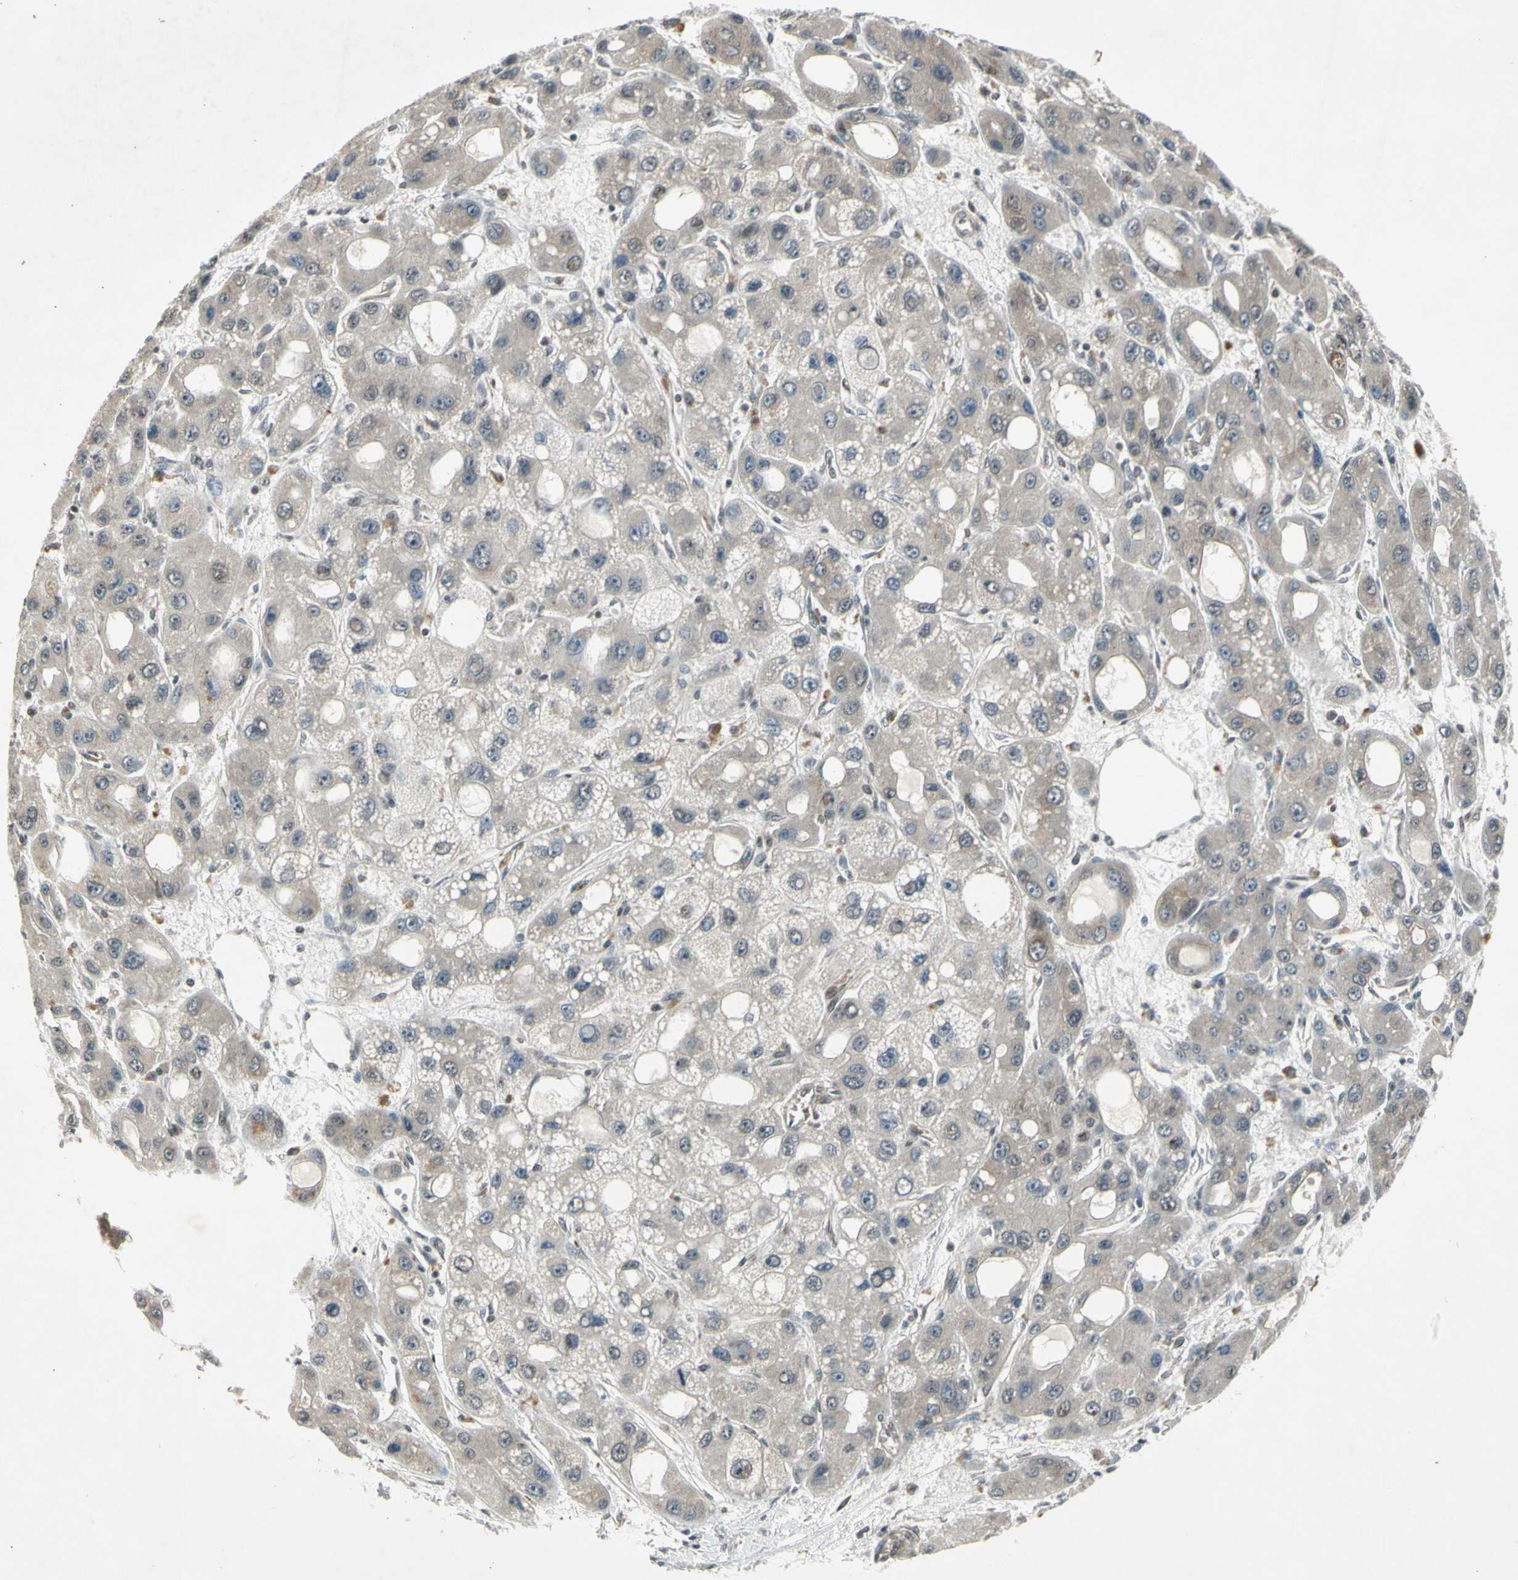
{"staining": {"intensity": "weak", "quantity": "<25%", "location": "cytoplasmic/membranous"}, "tissue": "liver cancer", "cell_type": "Tumor cells", "image_type": "cancer", "snomed": [{"axis": "morphology", "description": "Carcinoma, Hepatocellular, NOS"}, {"axis": "topography", "description": "Liver"}], "caption": "This histopathology image is of liver cancer (hepatocellular carcinoma) stained with immunohistochemistry (IHC) to label a protein in brown with the nuclei are counter-stained blue. There is no staining in tumor cells.", "gene": "EFNB2", "patient": {"sex": "male", "age": 55}}